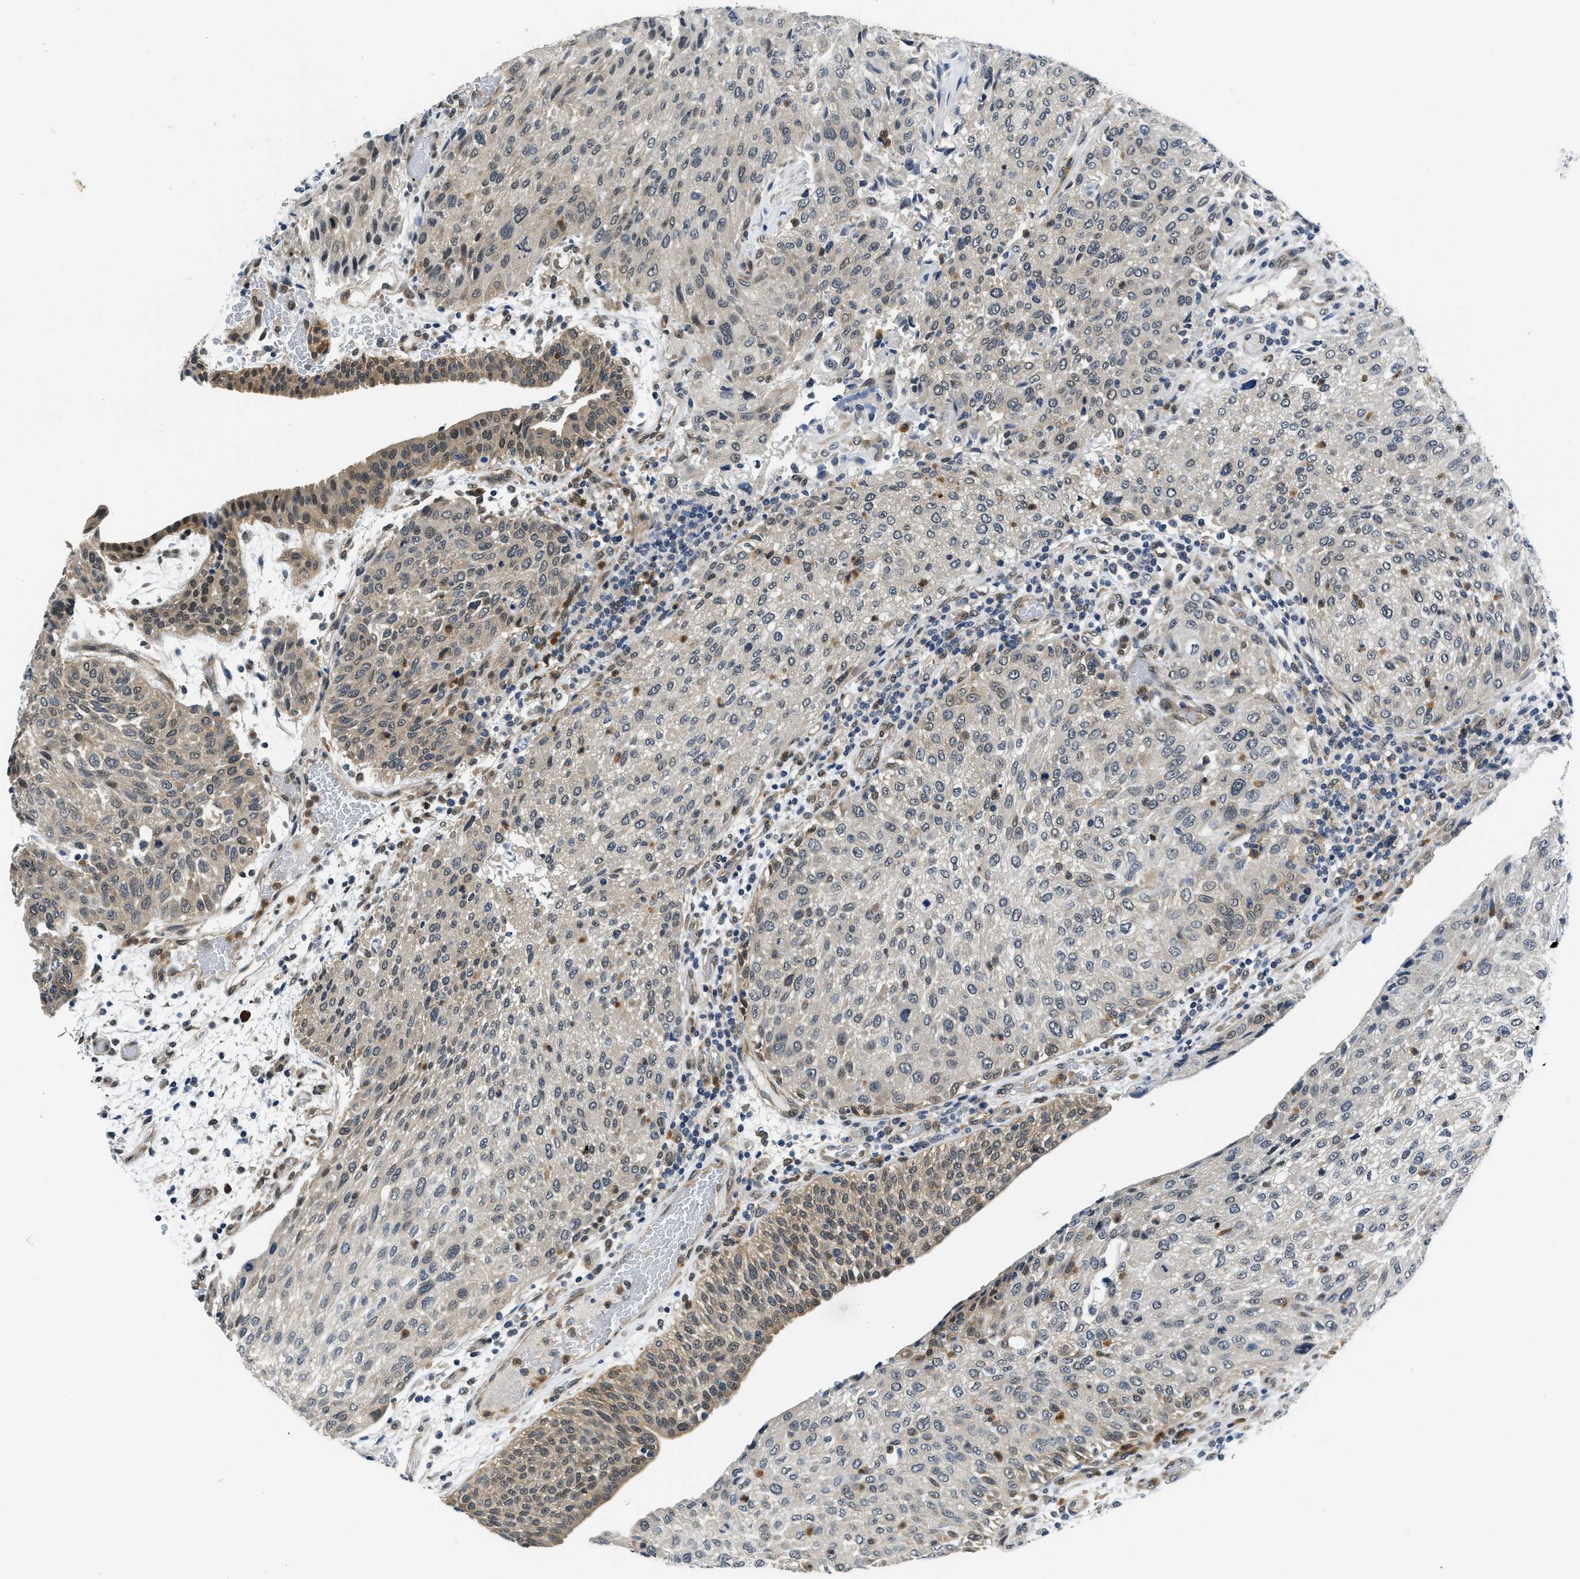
{"staining": {"intensity": "weak", "quantity": "<25%", "location": "cytoplasmic/membranous"}, "tissue": "urothelial cancer", "cell_type": "Tumor cells", "image_type": "cancer", "snomed": [{"axis": "morphology", "description": "Urothelial carcinoma, Low grade"}, {"axis": "morphology", "description": "Urothelial carcinoma, High grade"}, {"axis": "topography", "description": "Urinary bladder"}], "caption": "Micrograph shows no protein expression in tumor cells of urothelial cancer tissue. (Stains: DAB (3,3'-diaminobenzidine) immunohistochemistry (IHC) with hematoxylin counter stain, Microscopy: brightfield microscopy at high magnification).", "gene": "SMAD4", "patient": {"sex": "male", "age": 35}}